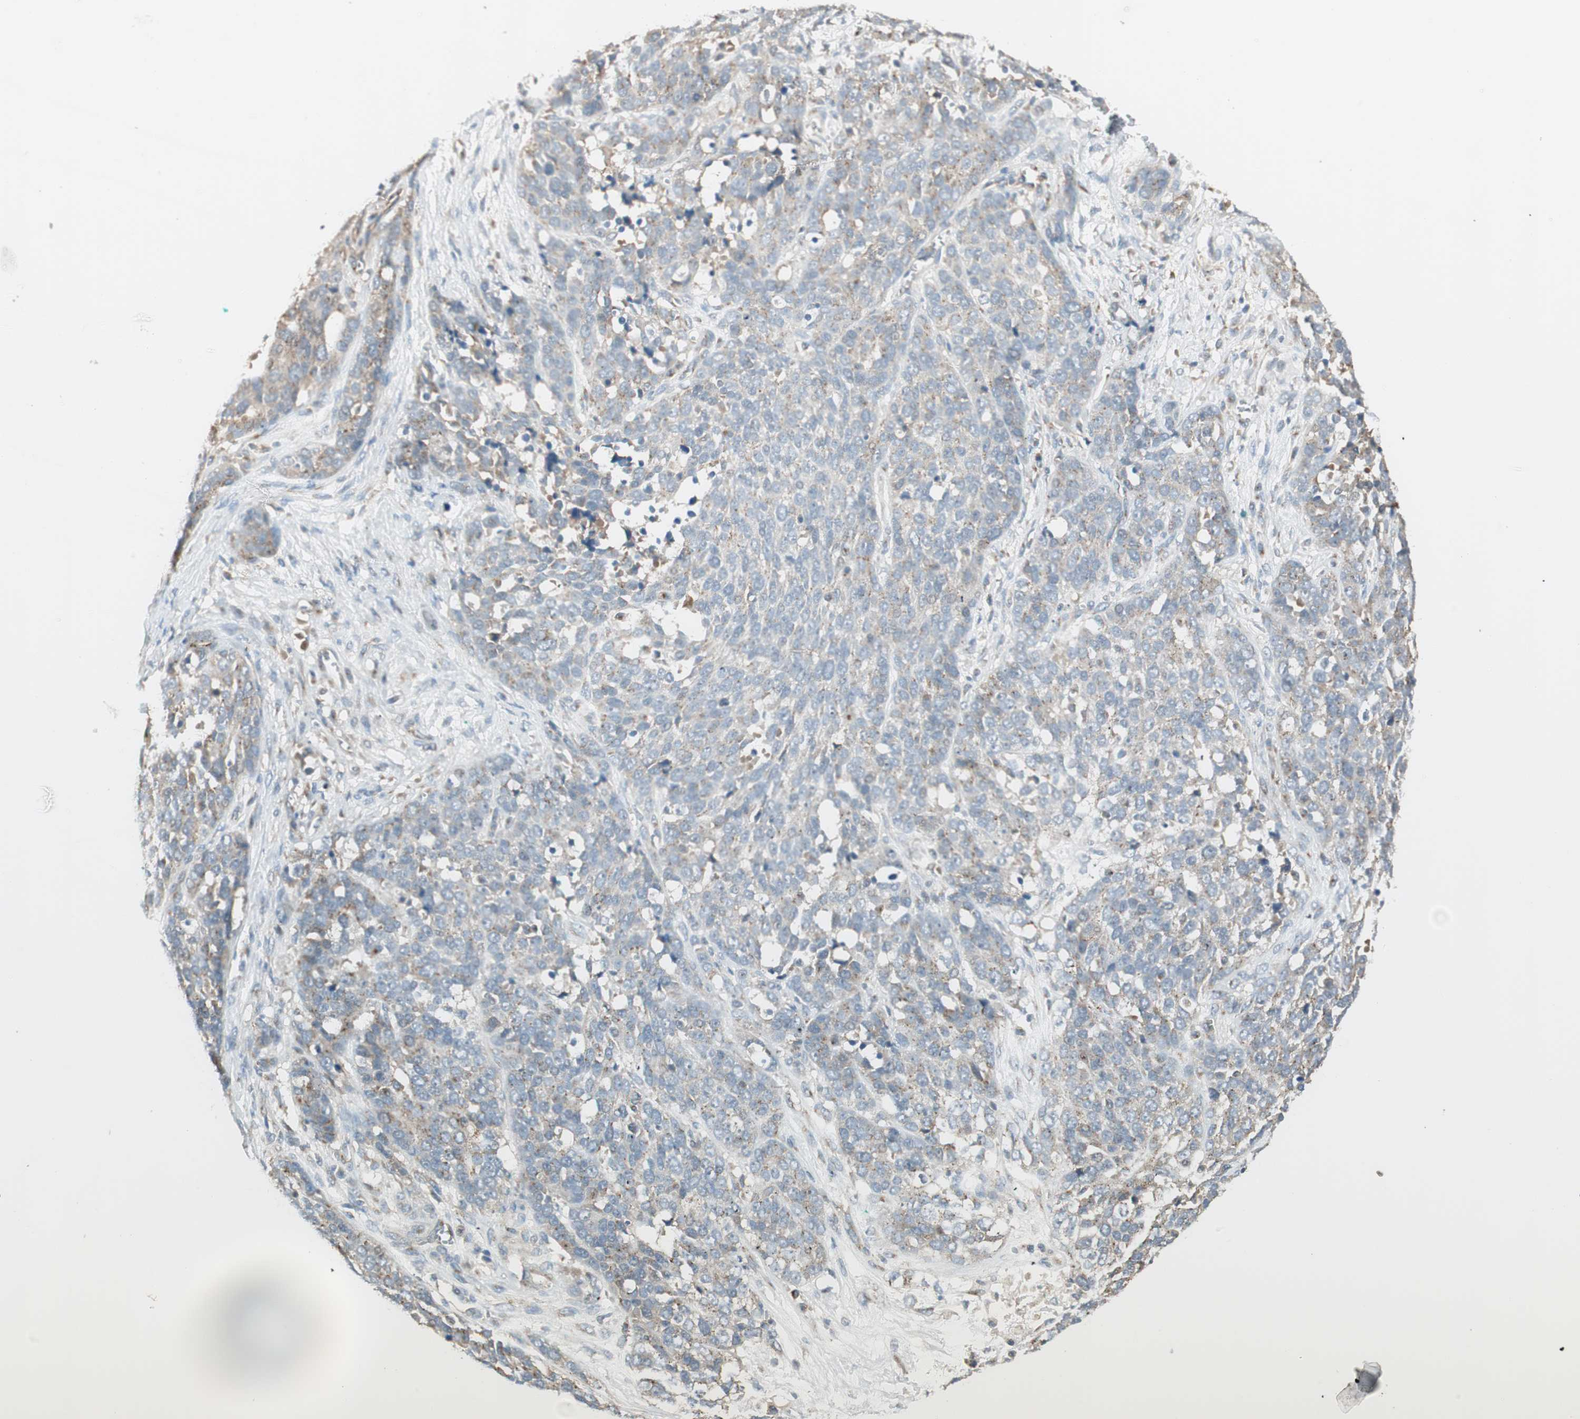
{"staining": {"intensity": "weak", "quantity": "25%-75%", "location": "cytoplasmic/membranous"}, "tissue": "ovarian cancer", "cell_type": "Tumor cells", "image_type": "cancer", "snomed": [{"axis": "morphology", "description": "Cystadenocarcinoma, serous, NOS"}, {"axis": "topography", "description": "Ovary"}], "caption": "This micrograph reveals immunohistochemistry (IHC) staining of ovarian cancer (serous cystadenocarcinoma), with low weak cytoplasmic/membranous expression in about 25%-75% of tumor cells.", "gene": "SEC16A", "patient": {"sex": "female", "age": 44}}